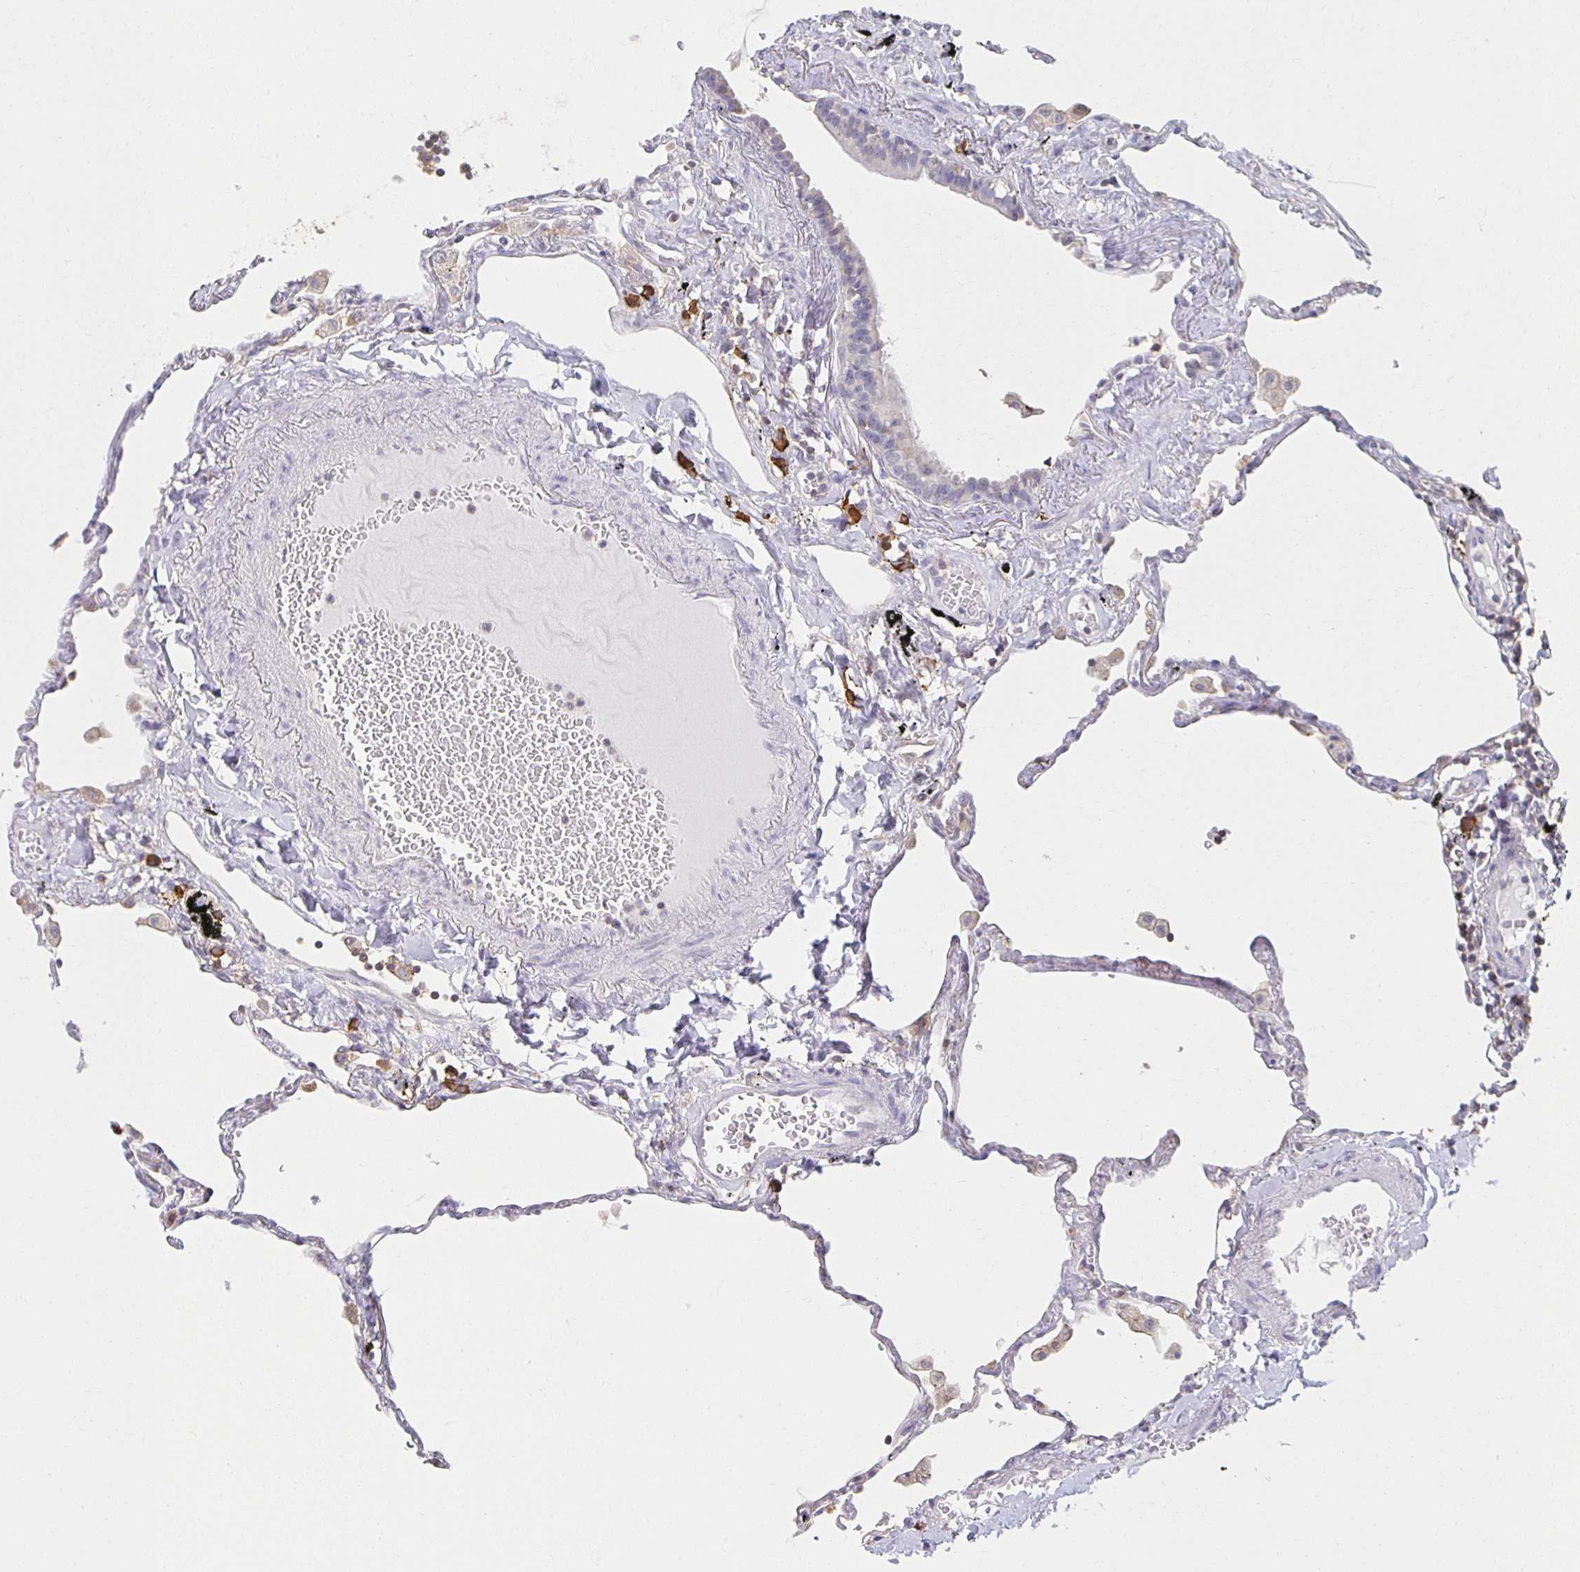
{"staining": {"intensity": "weak", "quantity": "<25%", "location": "cytoplasmic/membranous"}, "tissue": "lung", "cell_type": "Alveolar cells", "image_type": "normal", "snomed": [{"axis": "morphology", "description": "Normal tissue, NOS"}, {"axis": "topography", "description": "Lung"}], "caption": "Alveolar cells show no significant positivity in benign lung. Brightfield microscopy of IHC stained with DAB (brown) and hematoxylin (blue), captured at high magnification.", "gene": "ZNF692", "patient": {"sex": "female", "age": 67}}